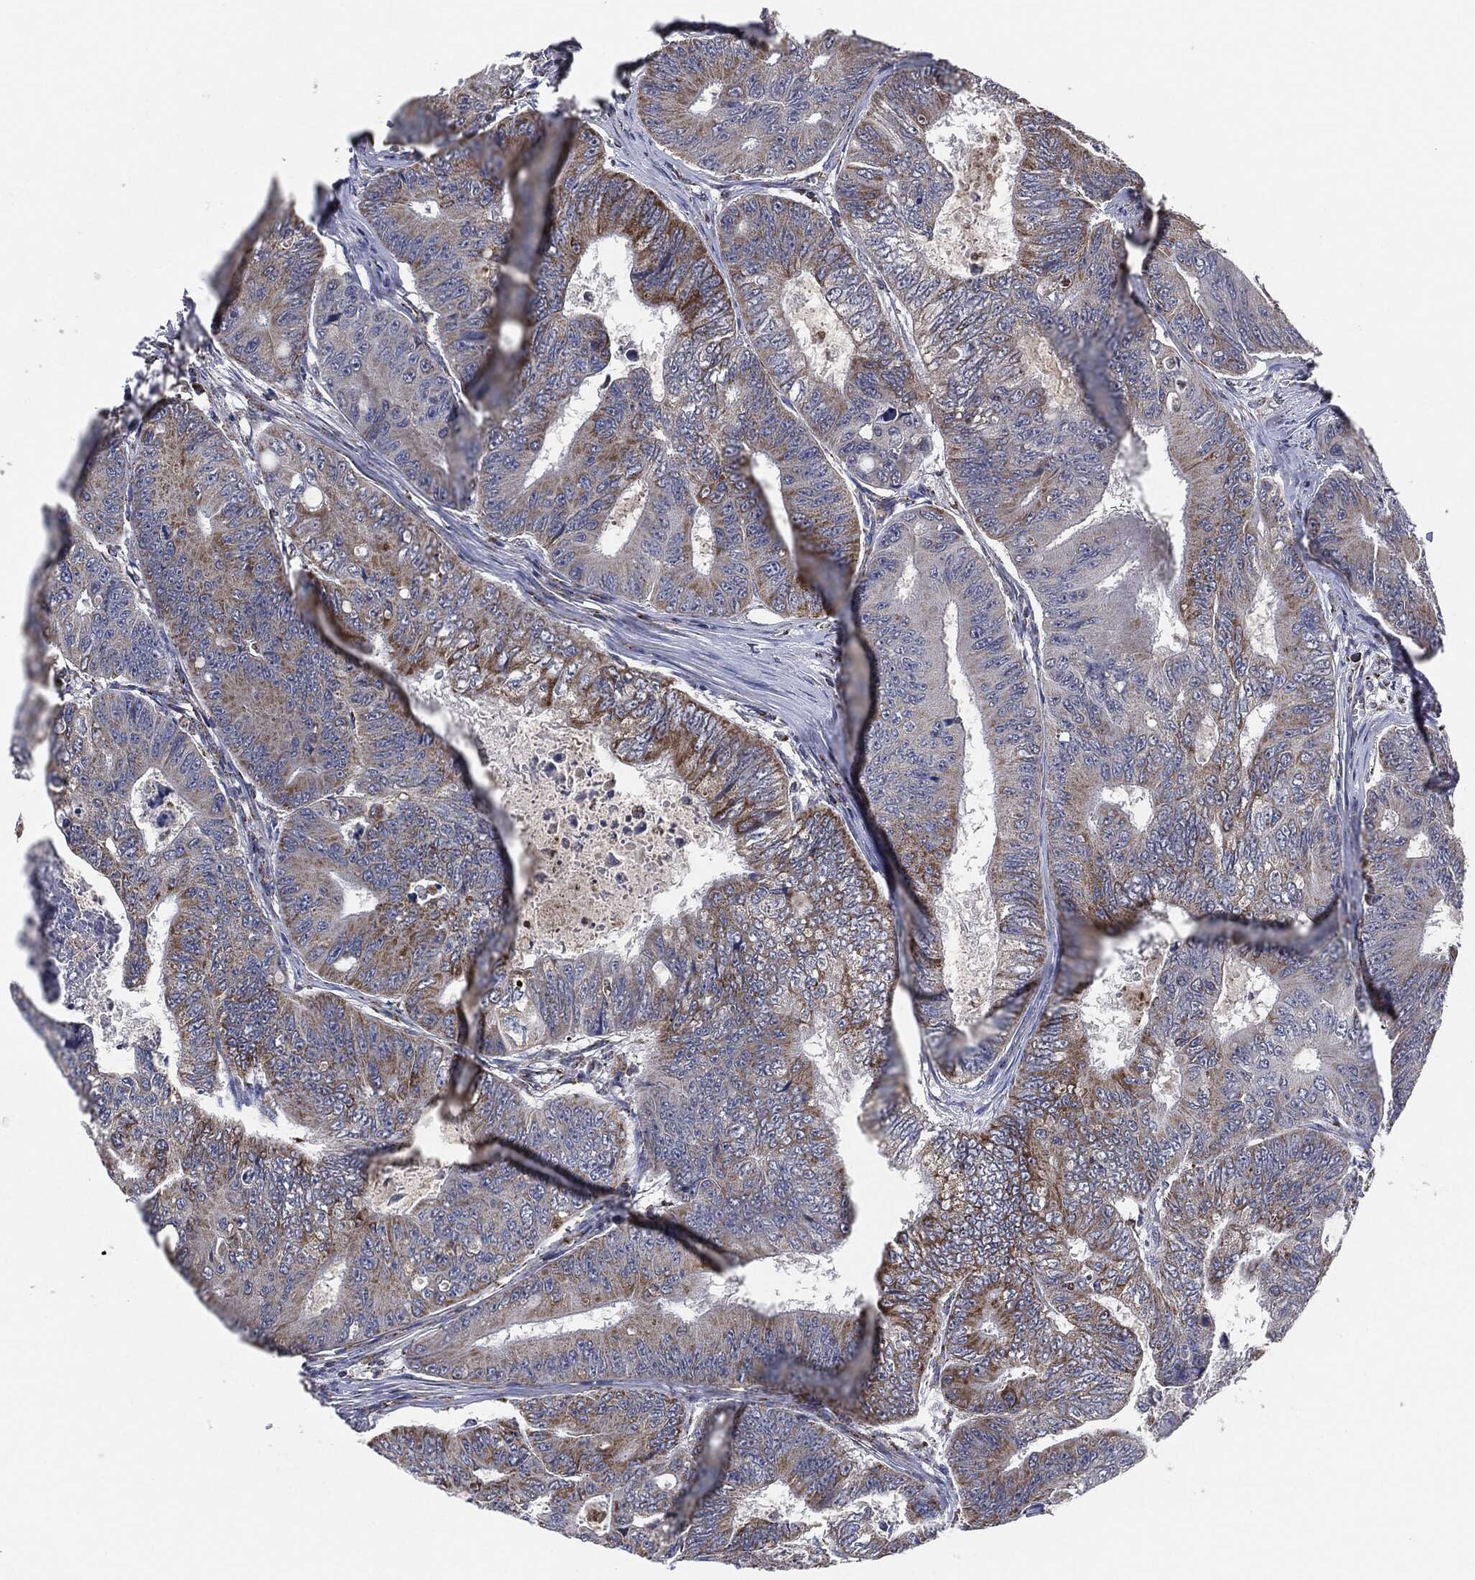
{"staining": {"intensity": "moderate", "quantity": "25%-75%", "location": "cytoplasmic/membranous"}, "tissue": "colorectal cancer", "cell_type": "Tumor cells", "image_type": "cancer", "snomed": [{"axis": "morphology", "description": "Adenocarcinoma, NOS"}, {"axis": "topography", "description": "Colon"}], "caption": "Immunohistochemistry (DAB) staining of human colorectal adenocarcinoma shows moderate cytoplasmic/membranous protein positivity in about 25%-75% of tumor cells. (DAB IHC, brown staining for protein, blue staining for nuclei).", "gene": "NDUFV2", "patient": {"sex": "female", "age": 48}}